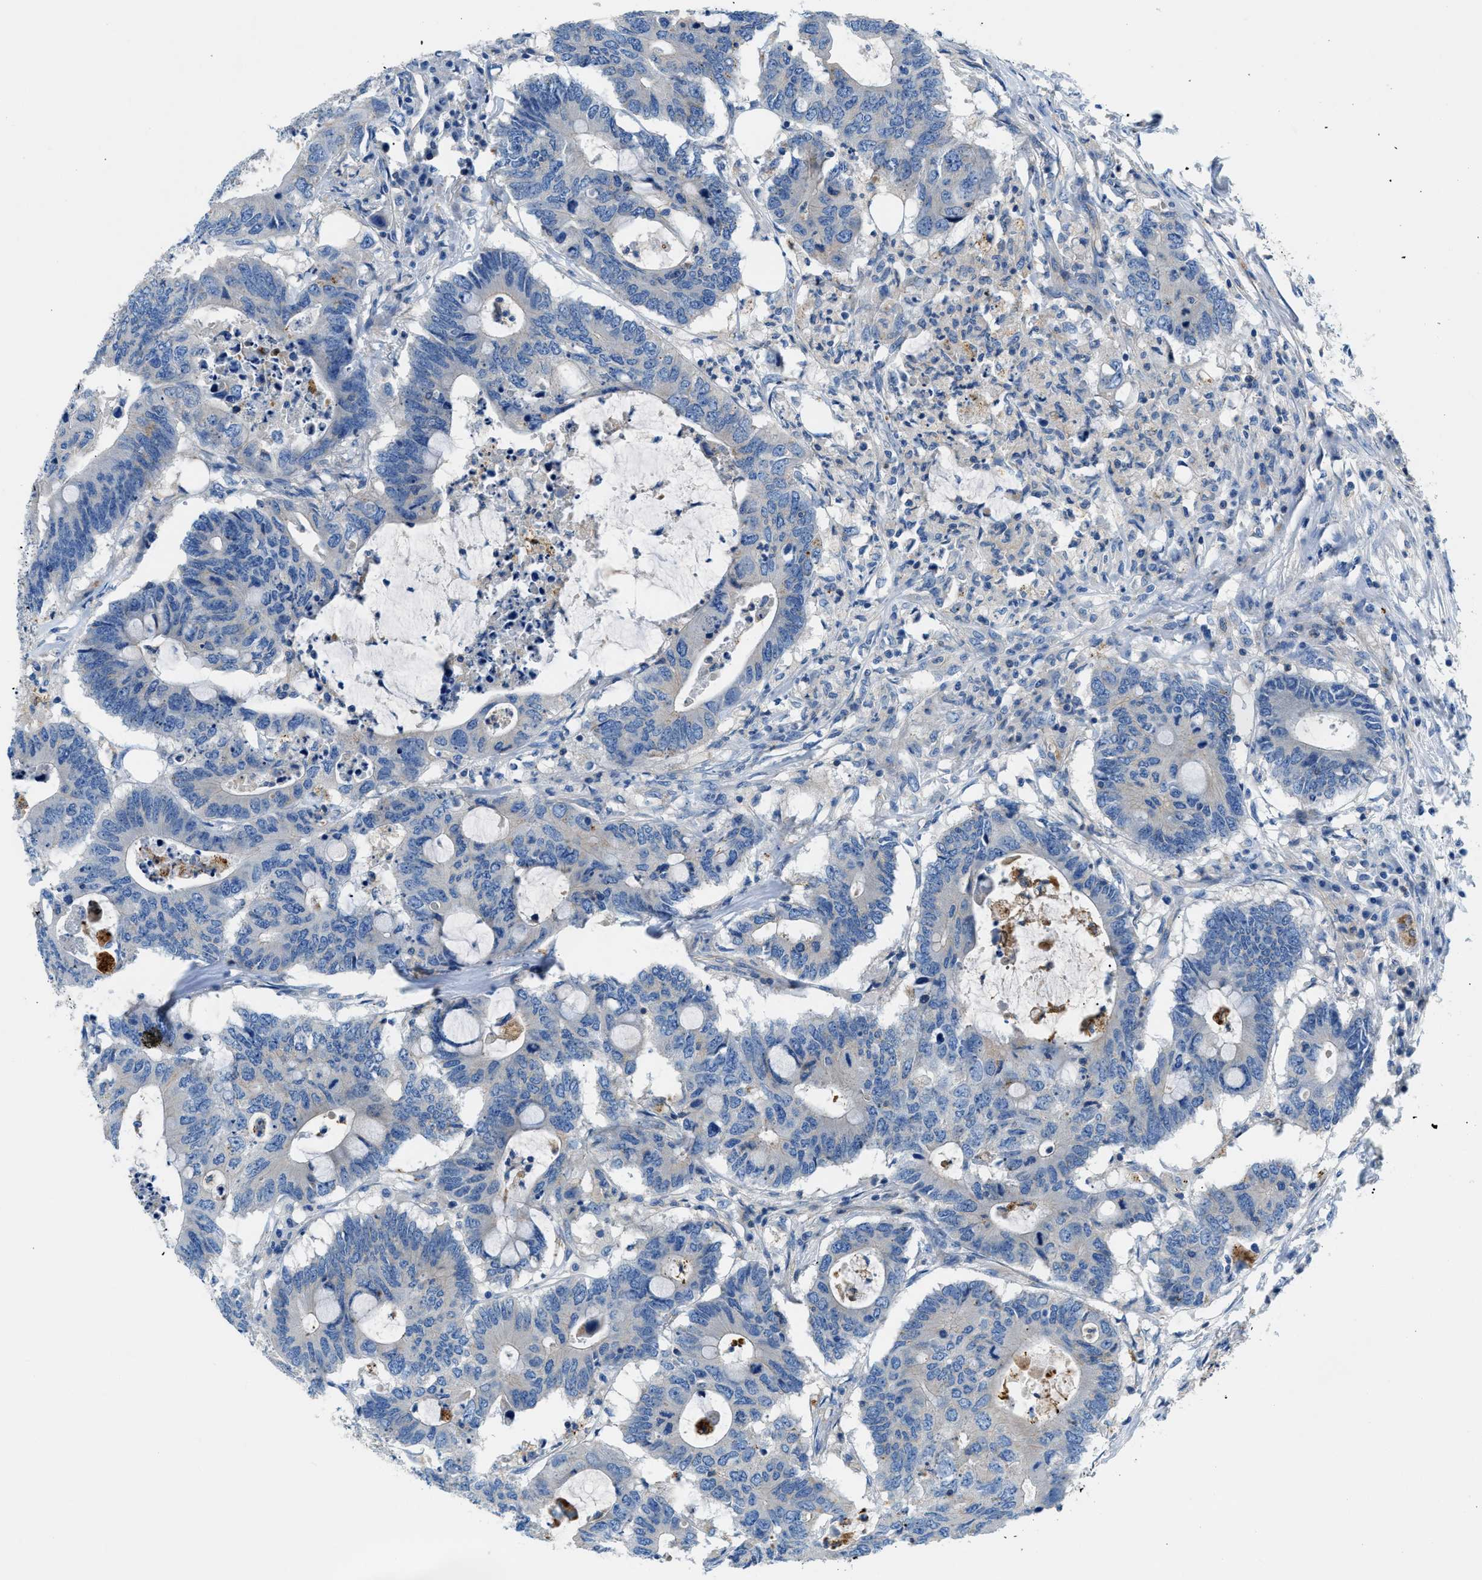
{"staining": {"intensity": "negative", "quantity": "none", "location": "none"}, "tissue": "colorectal cancer", "cell_type": "Tumor cells", "image_type": "cancer", "snomed": [{"axis": "morphology", "description": "Adenocarcinoma, NOS"}, {"axis": "topography", "description": "Colon"}], "caption": "DAB immunohistochemical staining of colorectal adenocarcinoma exhibits no significant positivity in tumor cells.", "gene": "ORAI1", "patient": {"sex": "male", "age": 71}}